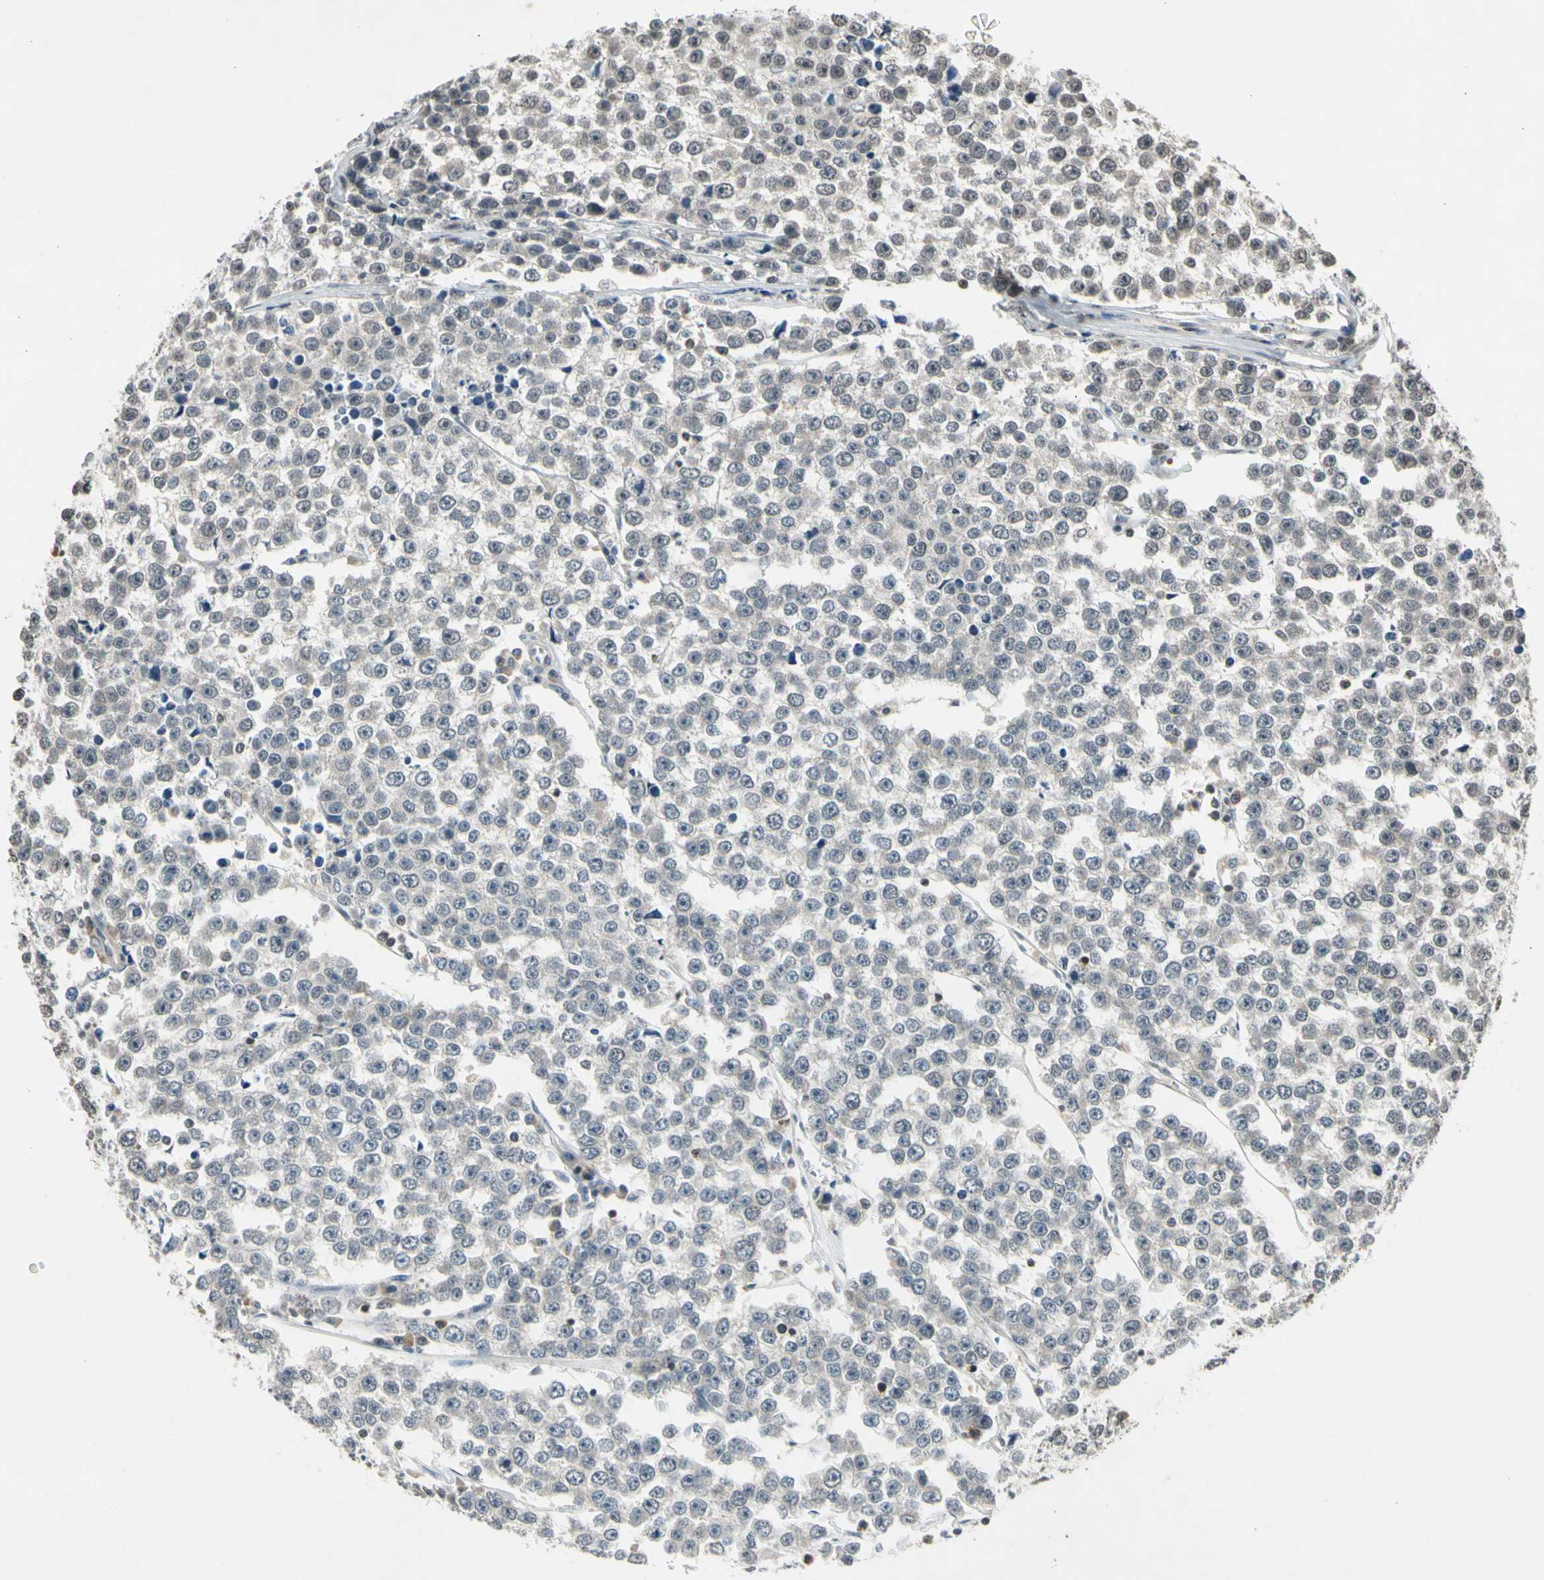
{"staining": {"intensity": "negative", "quantity": "none", "location": "none"}, "tissue": "testis cancer", "cell_type": "Tumor cells", "image_type": "cancer", "snomed": [{"axis": "morphology", "description": "Seminoma, NOS"}, {"axis": "morphology", "description": "Carcinoma, Embryonal, NOS"}, {"axis": "topography", "description": "Testis"}], "caption": "Testis embryonal carcinoma was stained to show a protein in brown. There is no significant positivity in tumor cells.", "gene": "EFNB2", "patient": {"sex": "male", "age": 52}}